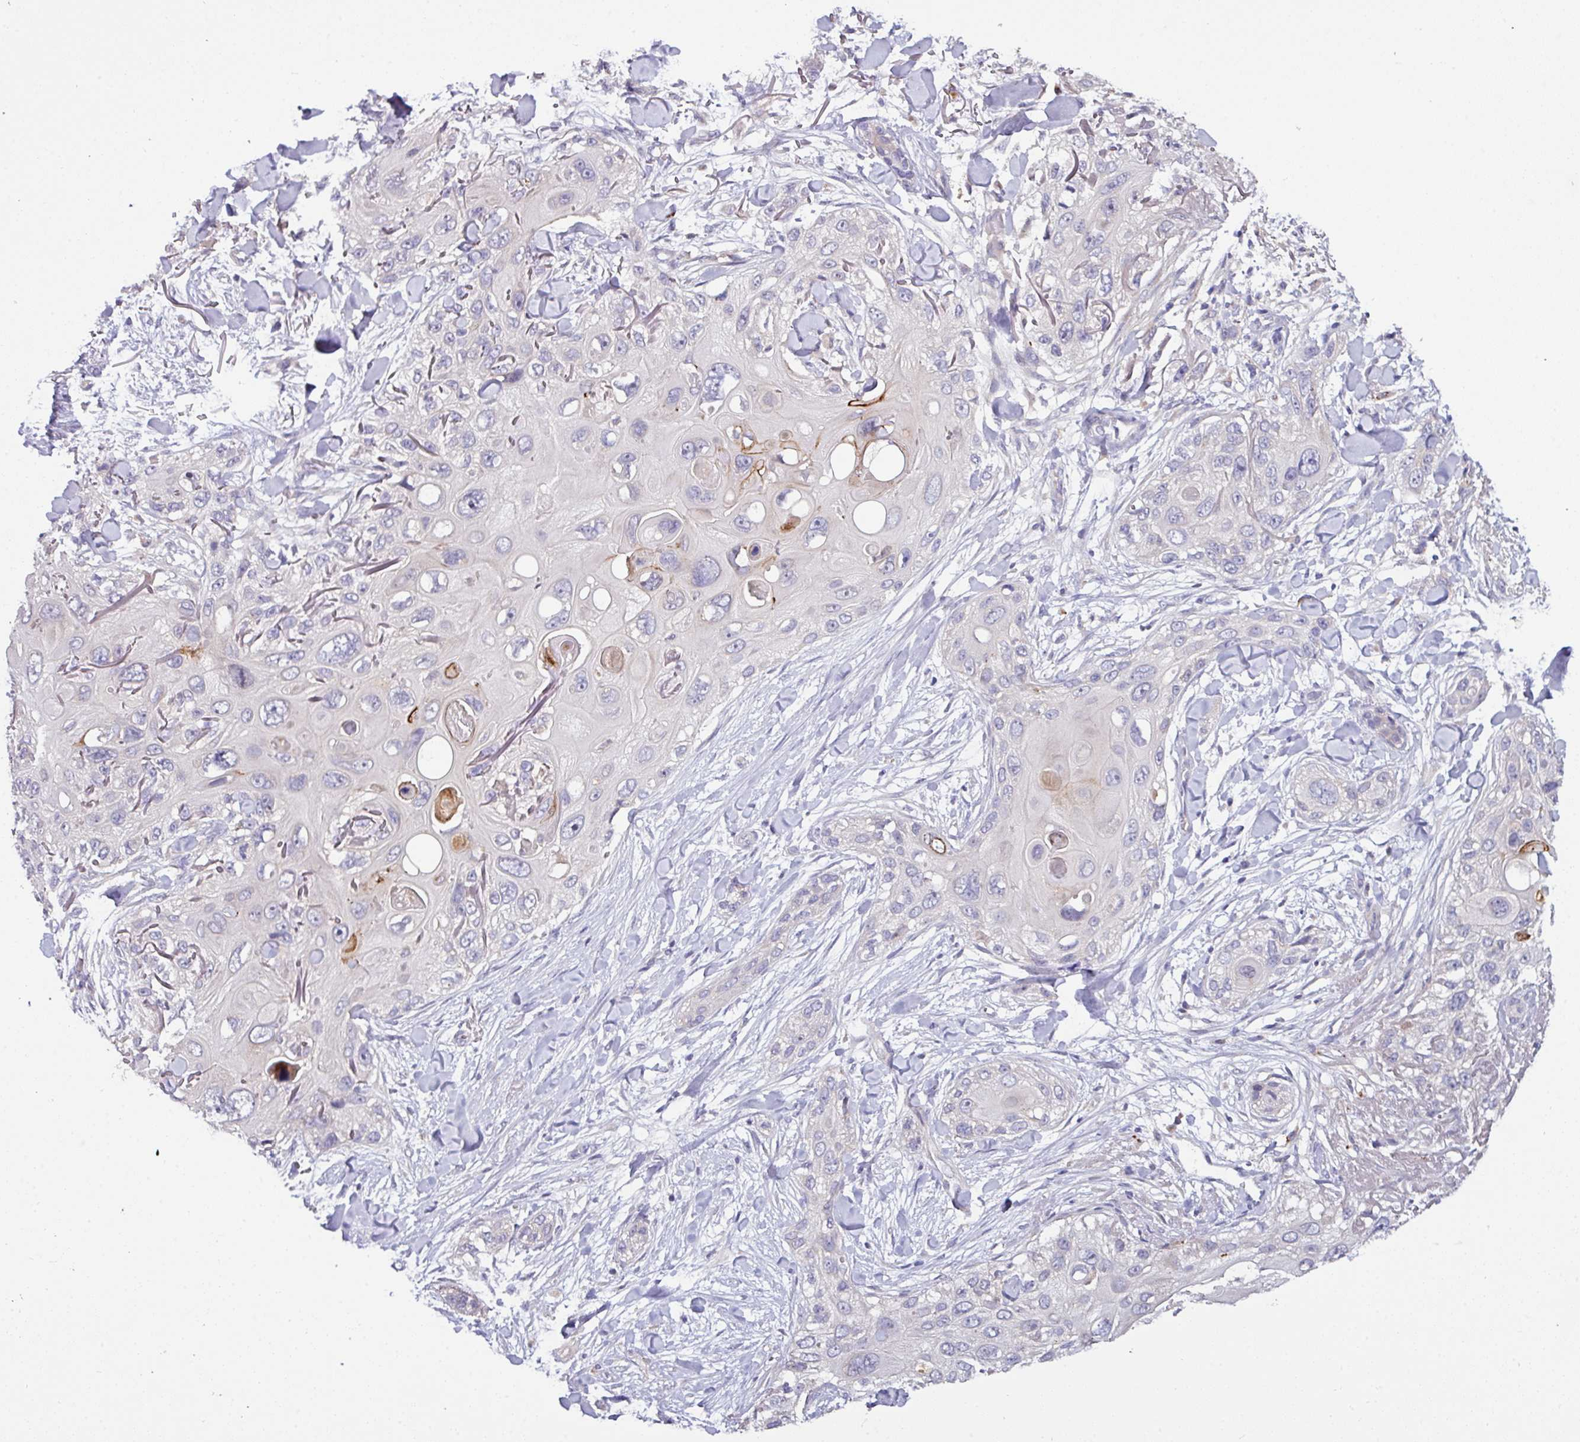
{"staining": {"intensity": "negative", "quantity": "none", "location": "none"}, "tissue": "skin cancer", "cell_type": "Tumor cells", "image_type": "cancer", "snomed": [{"axis": "morphology", "description": "Normal tissue, NOS"}, {"axis": "morphology", "description": "Squamous cell carcinoma, NOS"}, {"axis": "topography", "description": "Skin"}], "caption": "This is an IHC histopathology image of human squamous cell carcinoma (skin). There is no positivity in tumor cells.", "gene": "AEBP2", "patient": {"sex": "male", "age": 72}}